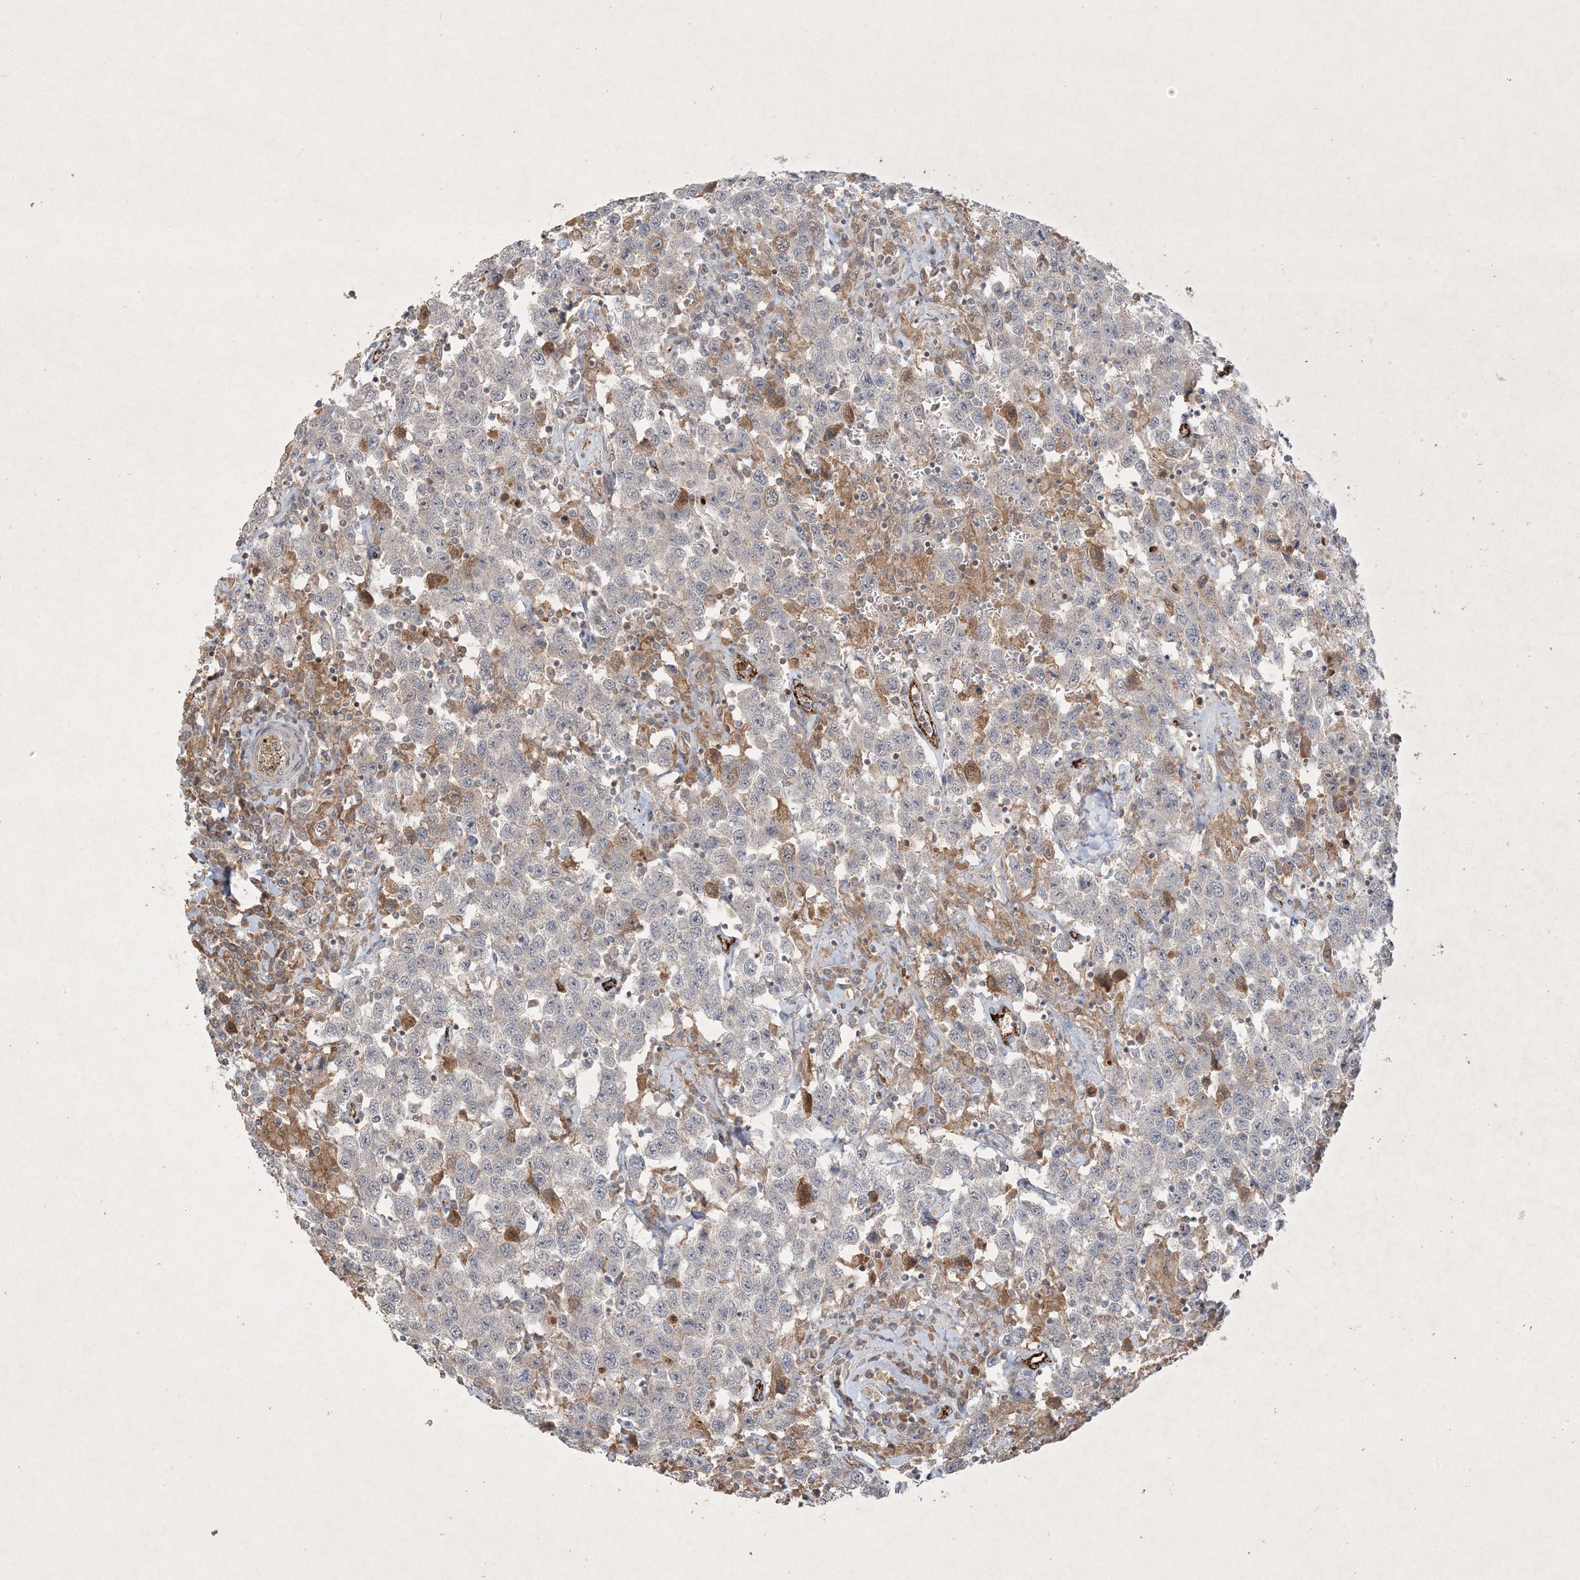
{"staining": {"intensity": "negative", "quantity": "none", "location": "none"}, "tissue": "testis cancer", "cell_type": "Tumor cells", "image_type": "cancer", "snomed": [{"axis": "morphology", "description": "Seminoma, NOS"}, {"axis": "topography", "description": "Testis"}], "caption": "Testis cancer (seminoma) stained for a protein using immunohistochemistry demonstrates no expression tumor cells.", "gene": "PRSS36", "patient": {"sex": "male", "age": 41}}